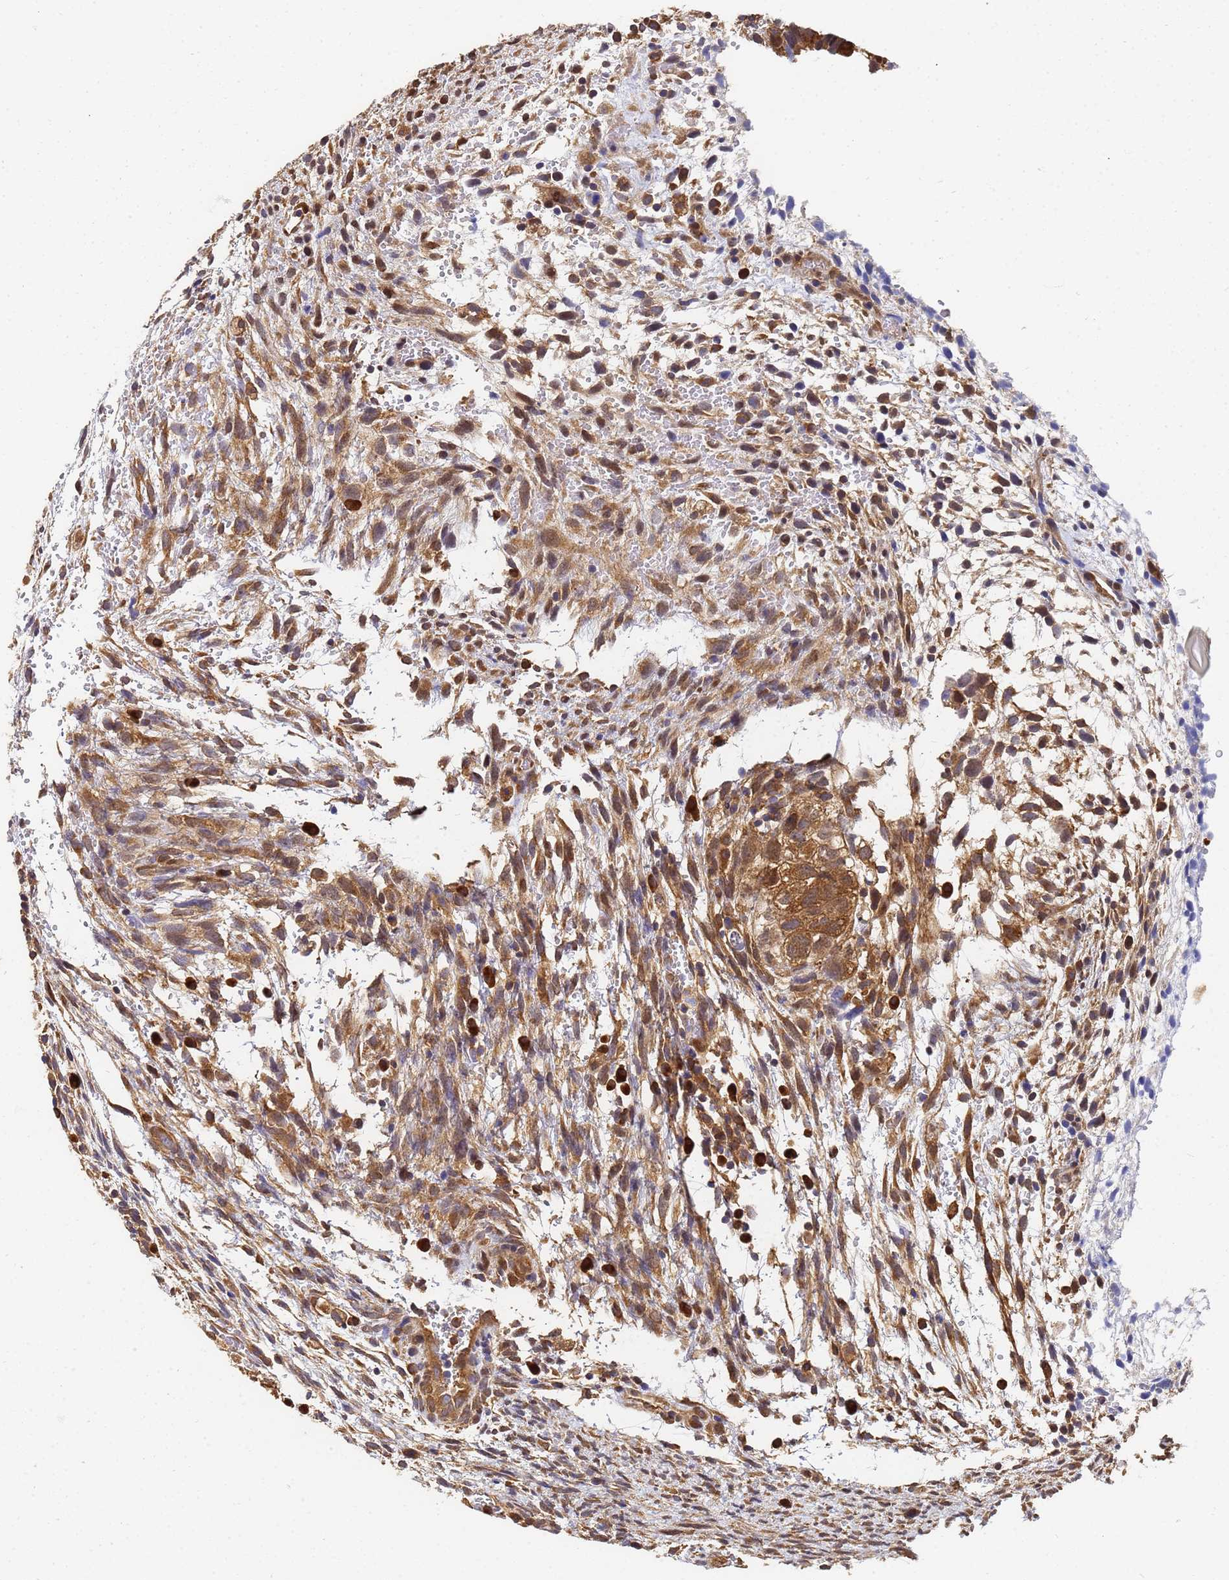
{"staining": {"intensity": "moderate", "quantity": ">75%", "location": "cytoplasmic/membranous"}, "tissue": "testis cancer", "cell_type": "Tumor cells", "image_type": "cancer", "snomed": [{"axis": "morphology", "description": "Carcinoma, Embryonal, NOS"}, {"axis": "topography", "description": "Testis"}], "caption": "High-power microscopy captured an immunohistochemistry (IHC) micrograph of embryonal carcinoma (testis), revealing moderate cytoplasmic/membranous staining in about >75% of tumor cells.", "gene": "NME1-NME2", "patient": {"sex": "male", "age": 37}}